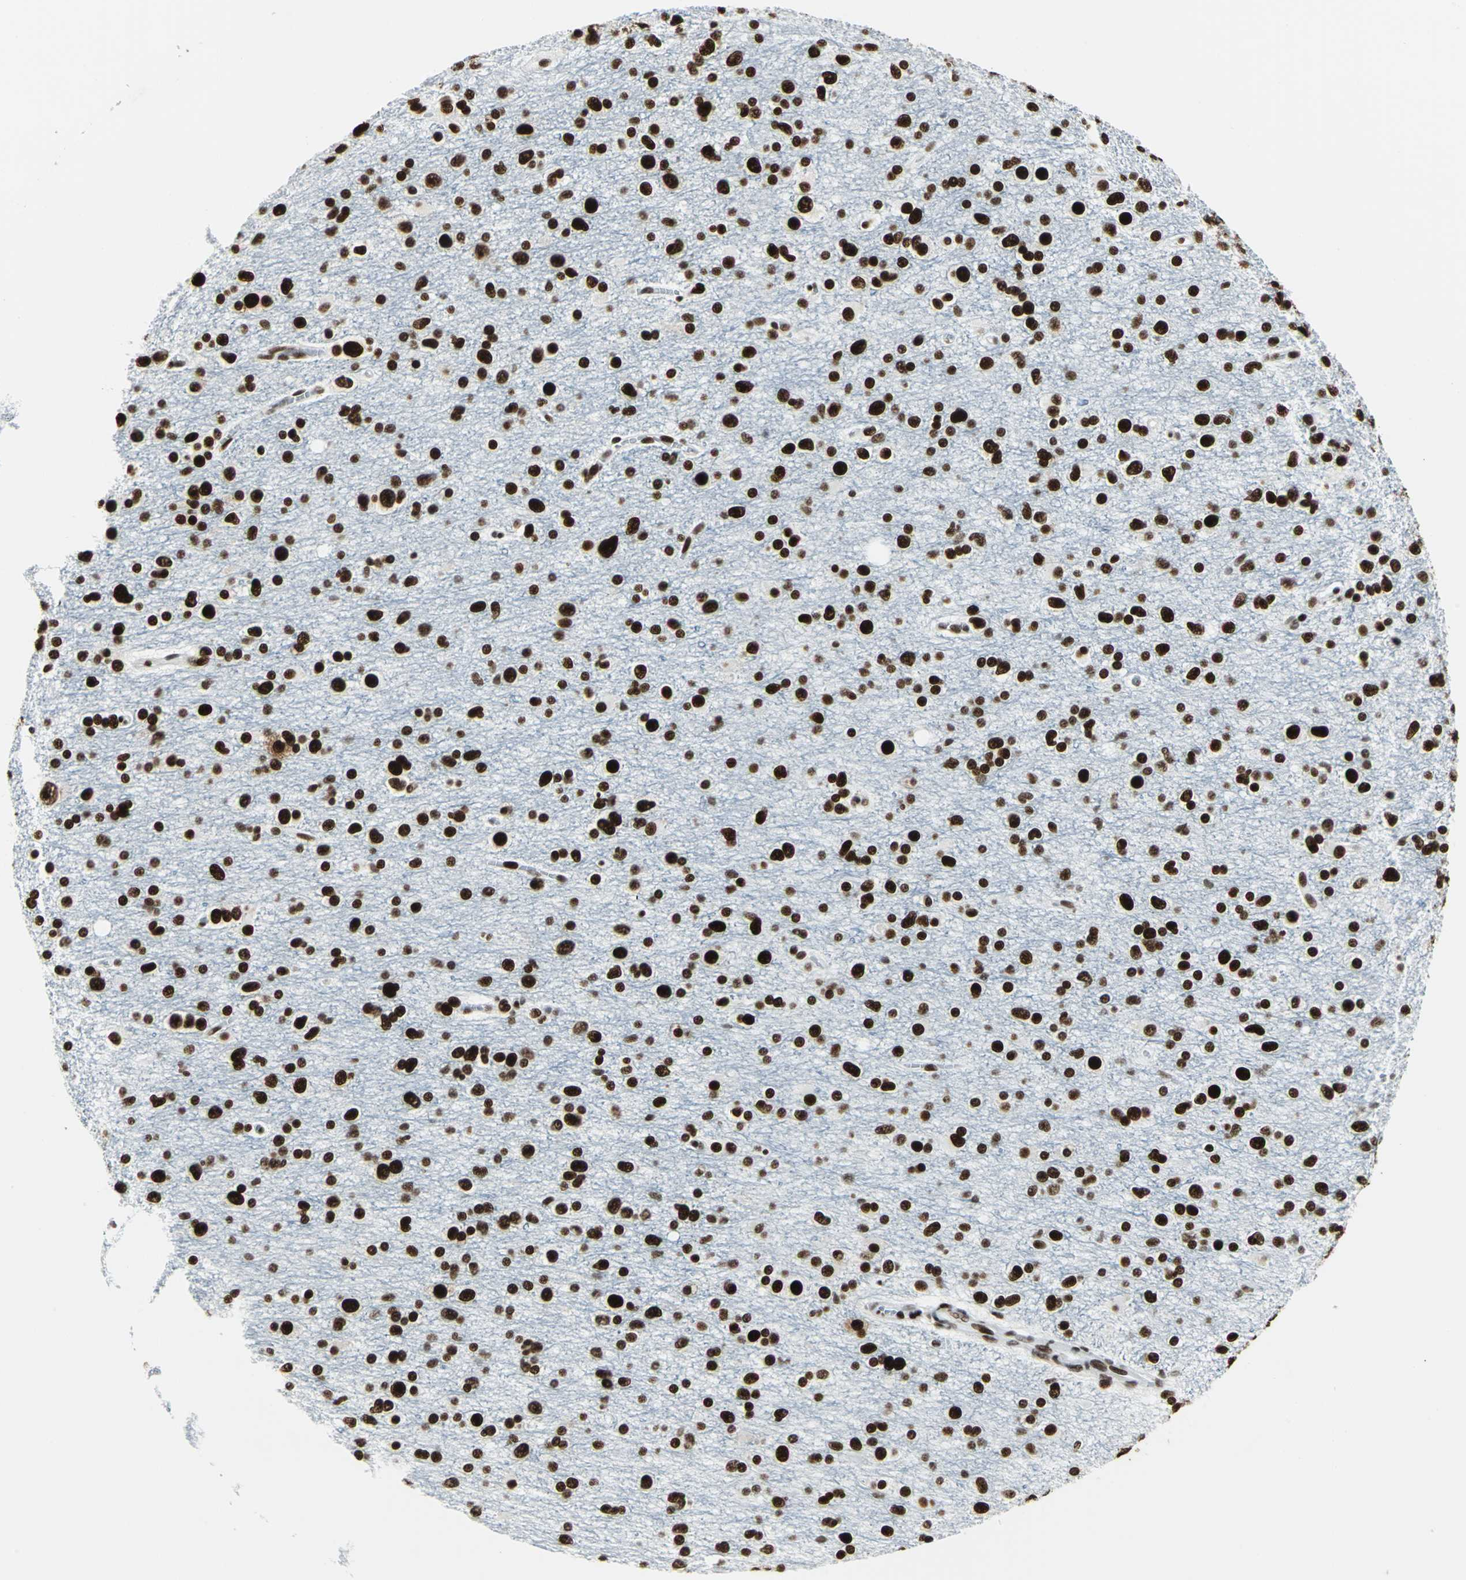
{"staining": {"intensity": "strong", "quantity": ">75%", "location": "nuclear"}, "tissue": "glioma", "cell_type": "Tumor cells", "image_type": "cancer", "snomed": [{"axis": "morphology", "description": "Glioma, malignant, Low grade"}, {"axis": "topography", "description": "Brain"}], "caption": "Immunohistochemistry of human glioma displays high levels of strong nuclear positivity in about >75% of tumor cells.", "gene": "HDAC2", "patient": {"sex": "male", "age": 42}}